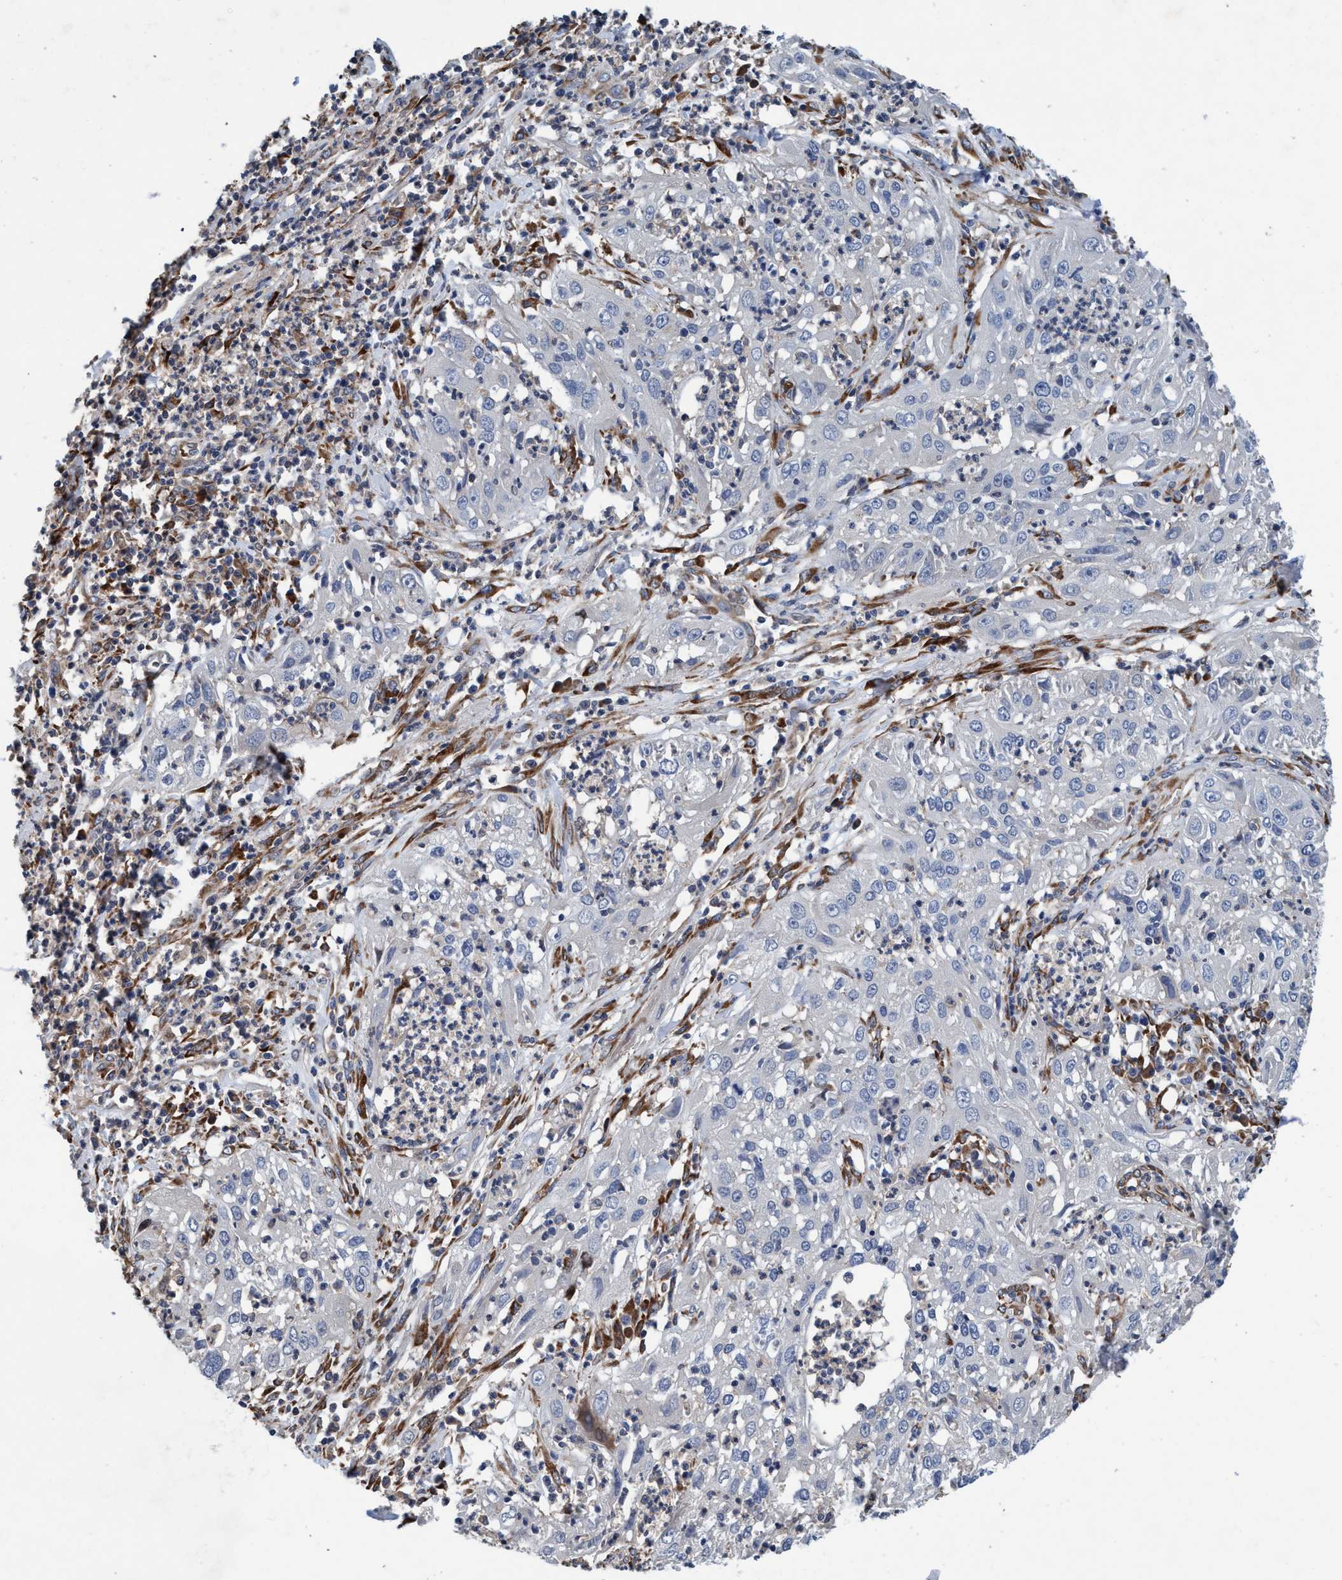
{"staining": {"intensity": "negative", "quantity": "none", "location": "none"}, "tissue": "cervical cancer", "cell_type": "Tumor cells", "image_type": "cancer", "snomed": [{"axis": "morphology", "description": "Squamous cell carcinoma, NOS"}, {"axis": "topography", "description": "Cervix"}], "caption": "Tumor cells show no significant positivity in cervical cancer.", "gene": "ENDOG", "patient": {"sex": "female", "age": 32}}